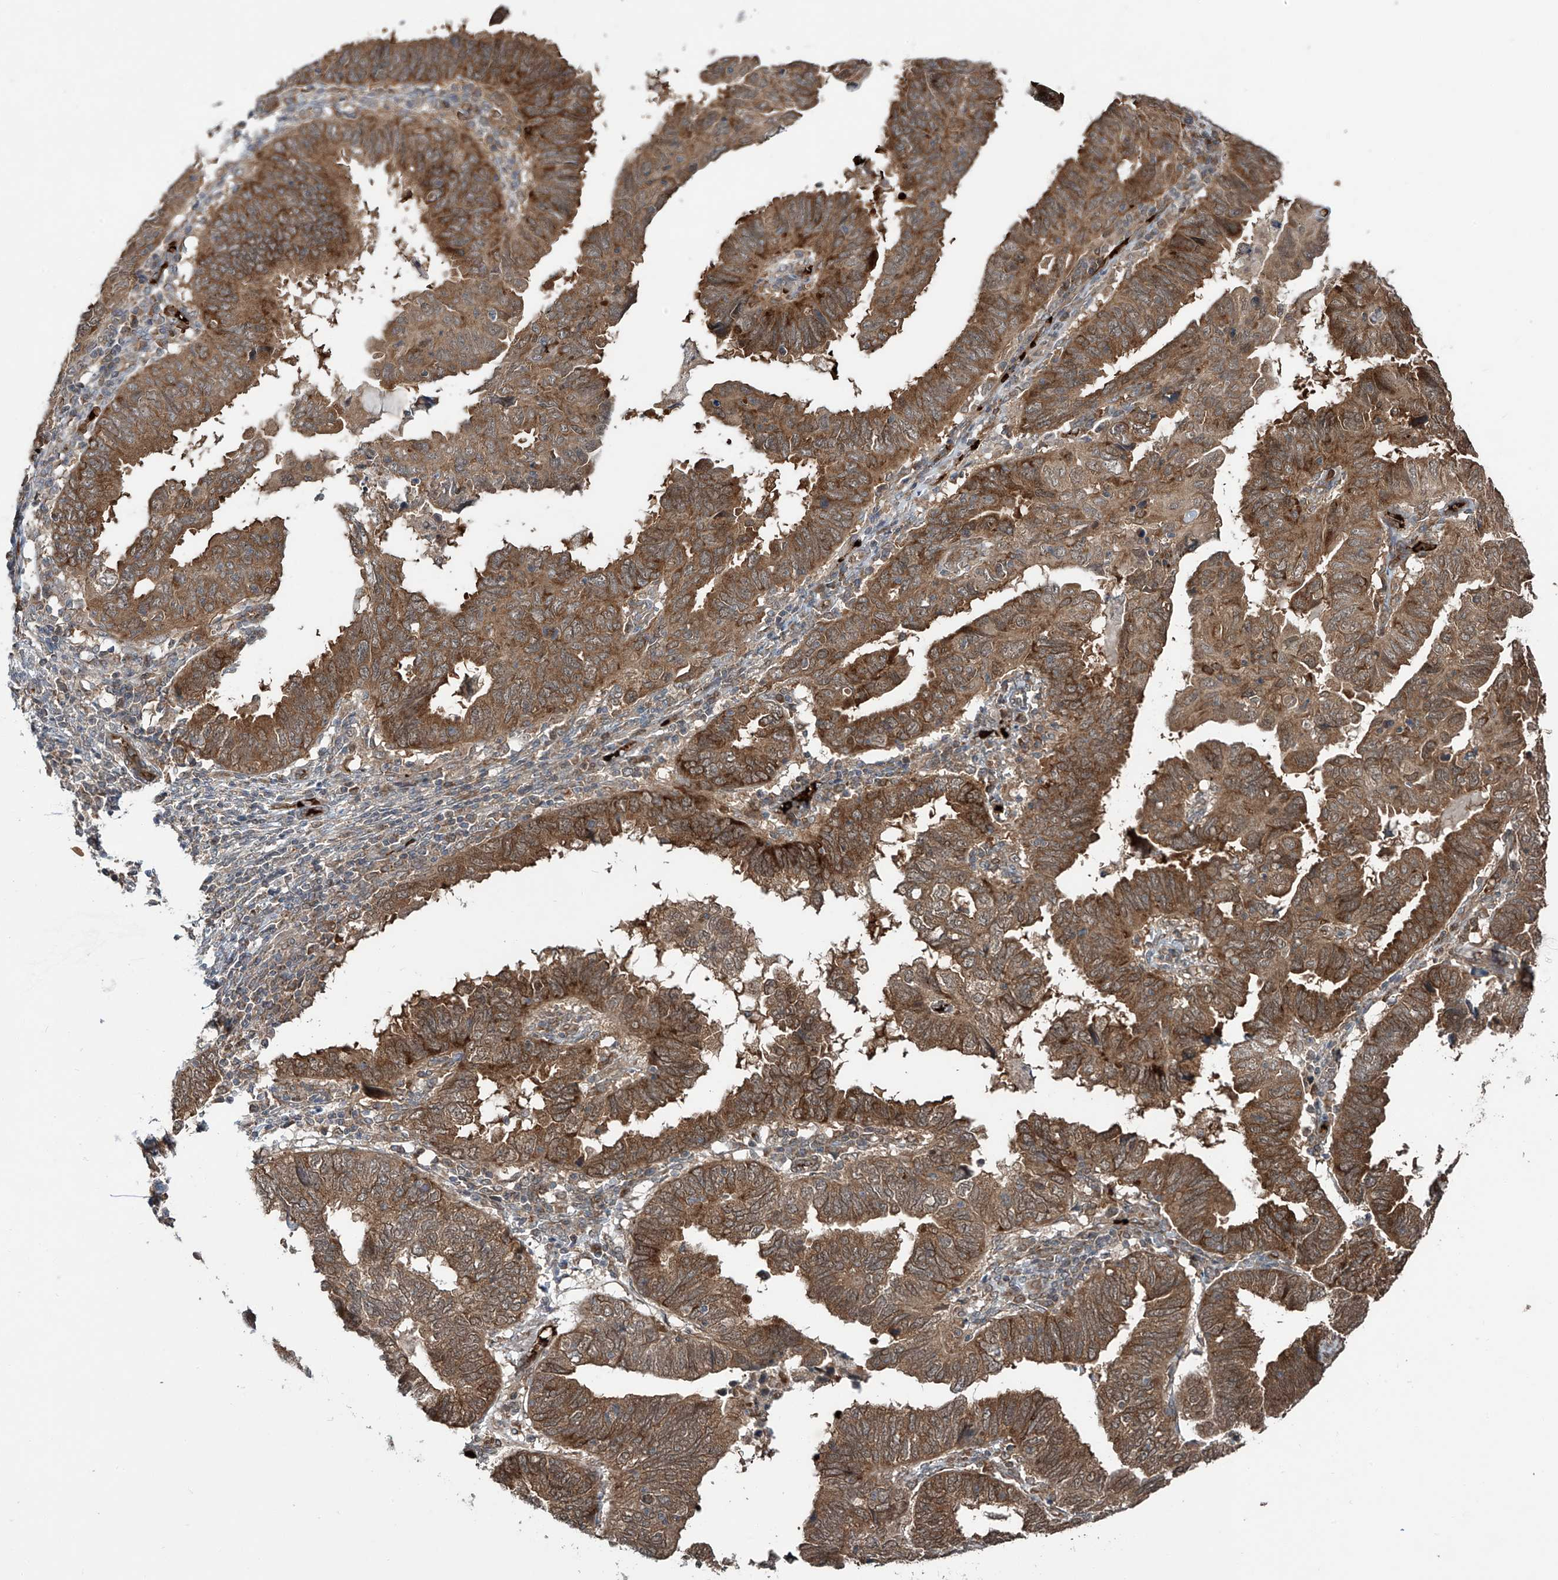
{"staining": {"intensity": "moderate", "quantity": ">75%", "location": "cytoplasmic/membranous"}, "tissue": "endometrial cancer", "cell_type": "Tumor cells", "image_type": "cancer", "snomed": [{"axis": "morphology", "description": "Adenocarcinoma, NOS"}, {"axis": "topography", "description": "Uterus"}], "caption": "Endometrial adenocarcinoma stained with DAB (3,3'-diaminobenzidine) IHC reveals medium levels of moderate cytoplasmic/membranous expression in approximately >75% of tumor cells.", "gene": "ZDHHC9", "patient": {"sex": "female", "age": 77}}